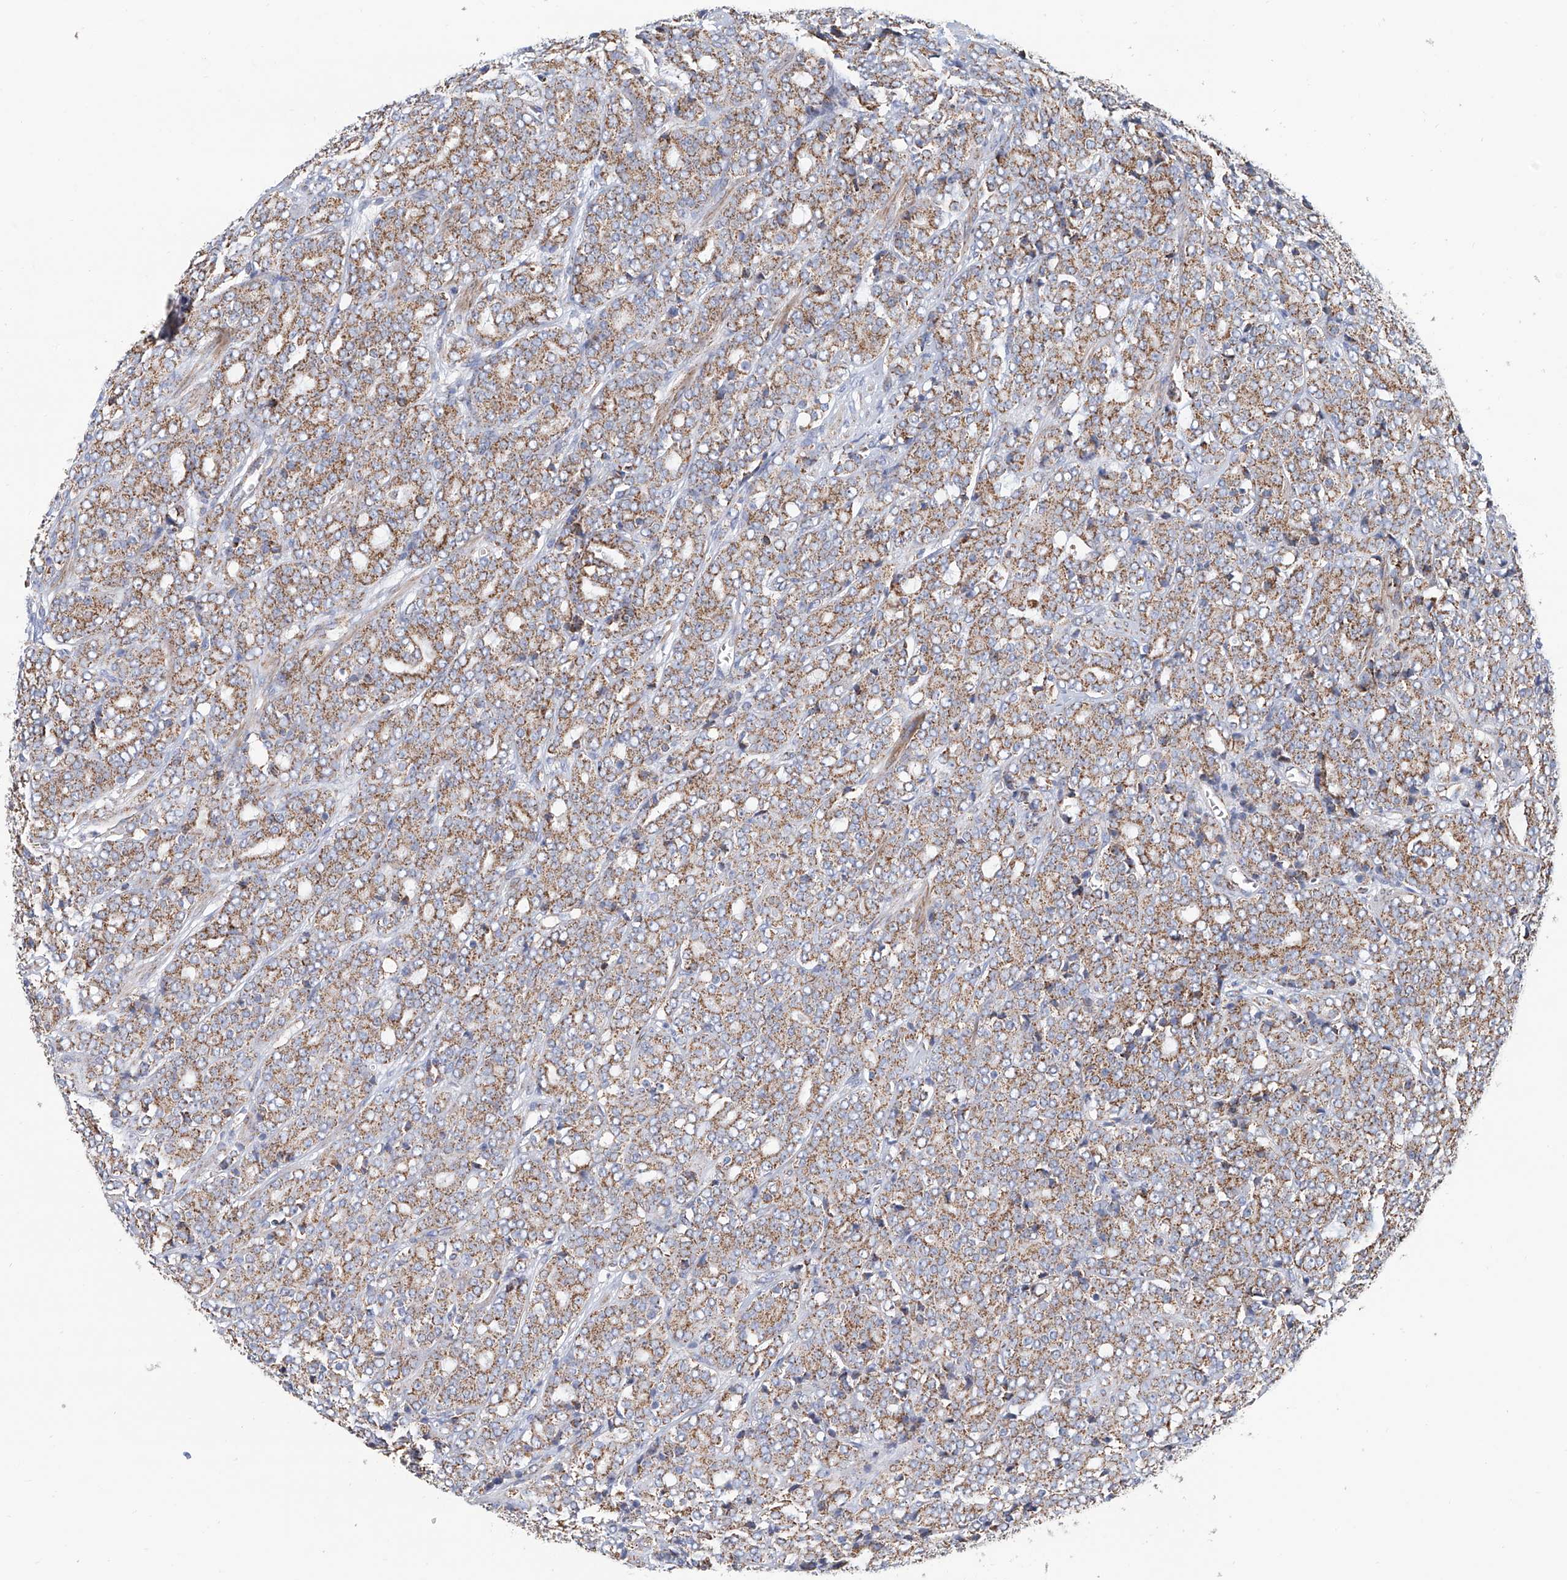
{"staining": {"intensity": "moderate", "quantity": ">75%", "location": "cytoplasmic/membranous"}, "tissue": "prostate cancer", "cell_type": "Tumor cells", "image_type": "cancer", "snomed": [{"axis": "morphology", "description": "Adenocarcinoma, High grade"}, {"axis": "topography", "description": "Prostate"}], "caption": "Immunohistochemistry (IHC) micrograph of prostate adenocarcinoma (high-grade) stained for a protein (brown), which reveals medium levels of moderate cytoplasmic/membranous positivity in approximately >75% of tumor cells.", "gene": "MCL1", "patient": {"sex": "male", "age": 62}}